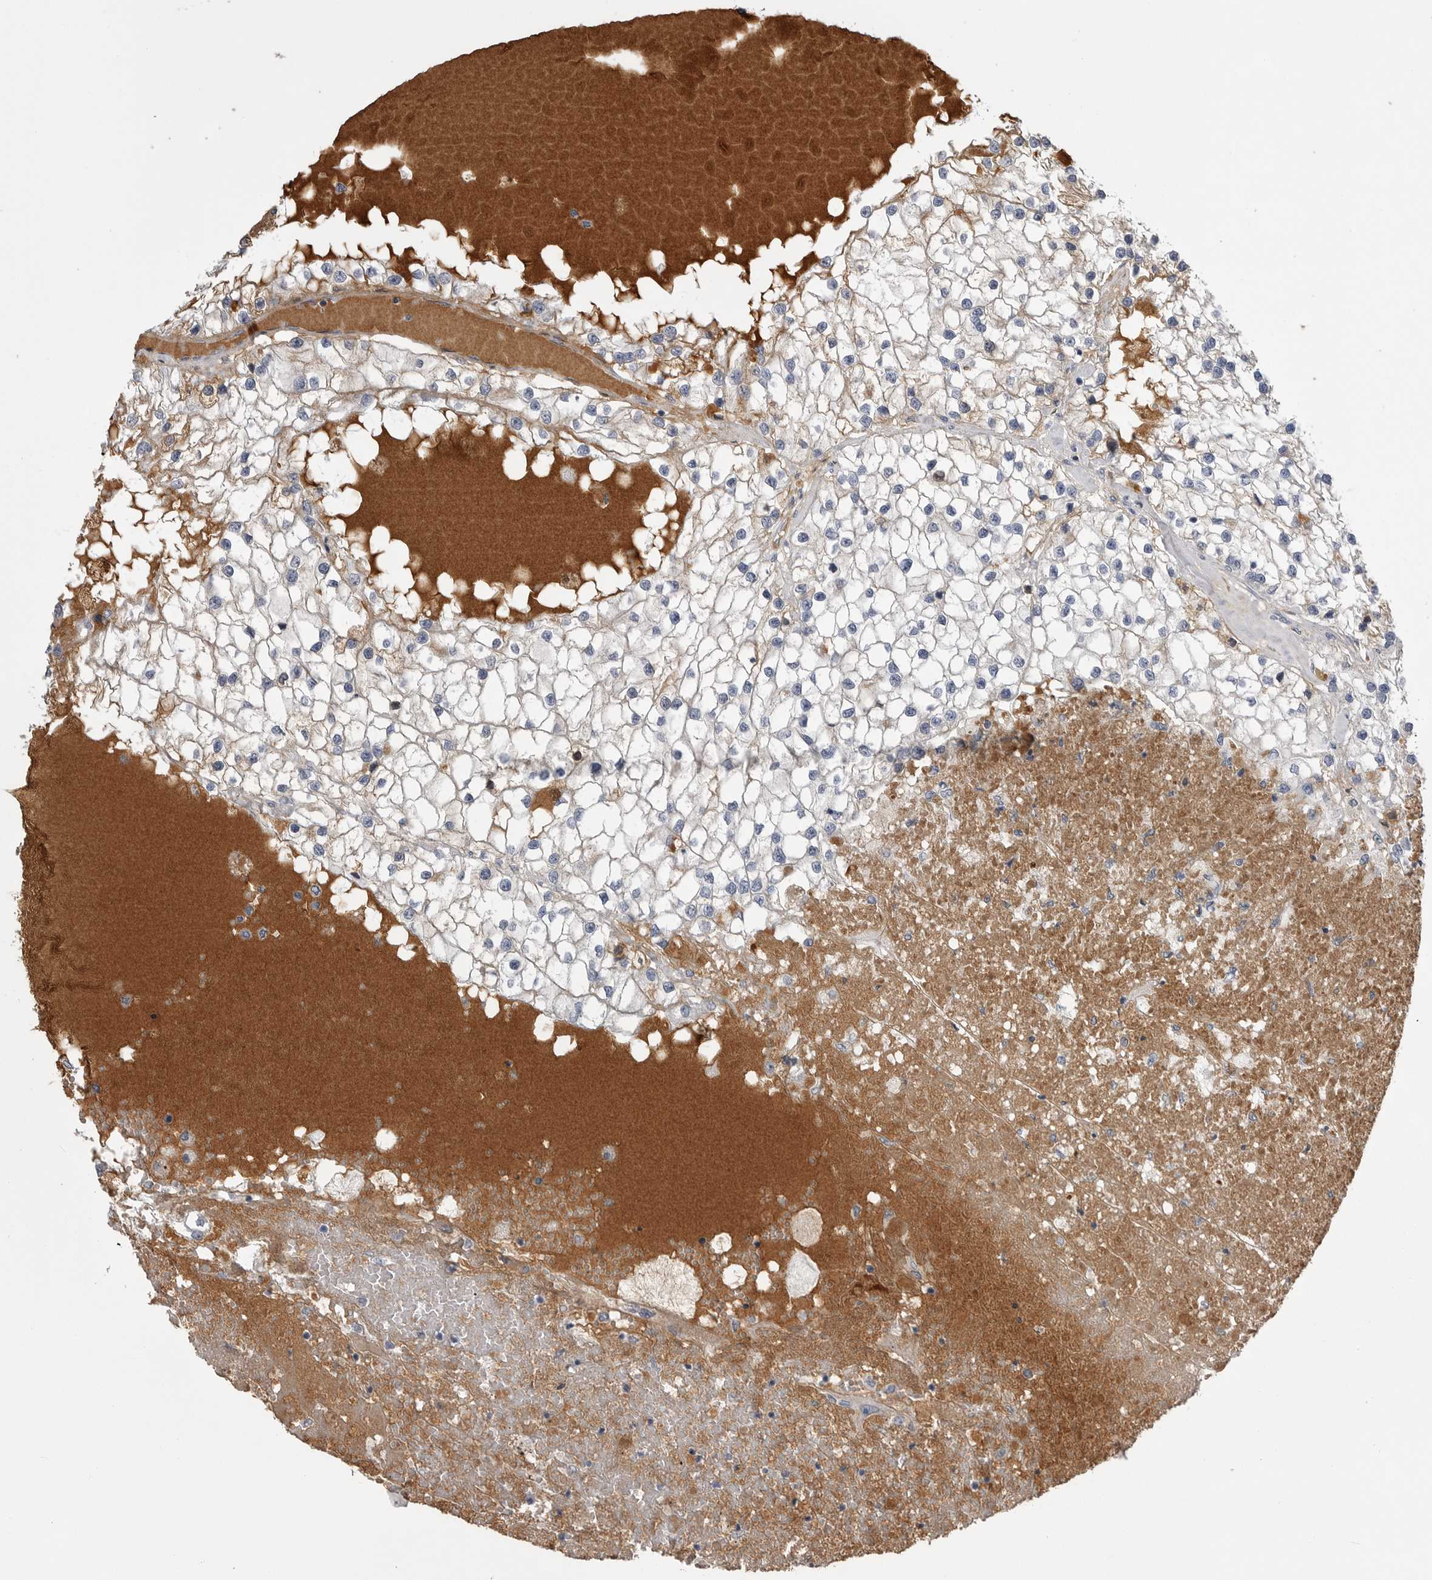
{"staining": {"intensity": "weak", "quantity": "<25%", "location": "cytoplasmic/membranous"}, "tissue": "renal cancer", "cell_type": "Tumor cells", "image_type": "cancer", "snomed": [{"axis": "morphology", "description": "Adenocarcinoma, NOS"}, {"axis": "topography", "description": "Kidney"}], "caption": "Adenocarcinoma (renal) stained for a protein using immunohistochemistry (IHC) reveals no expression tumor cells.", "gene": "AHSG", "patient": {"sex": "male", "age": 68}}